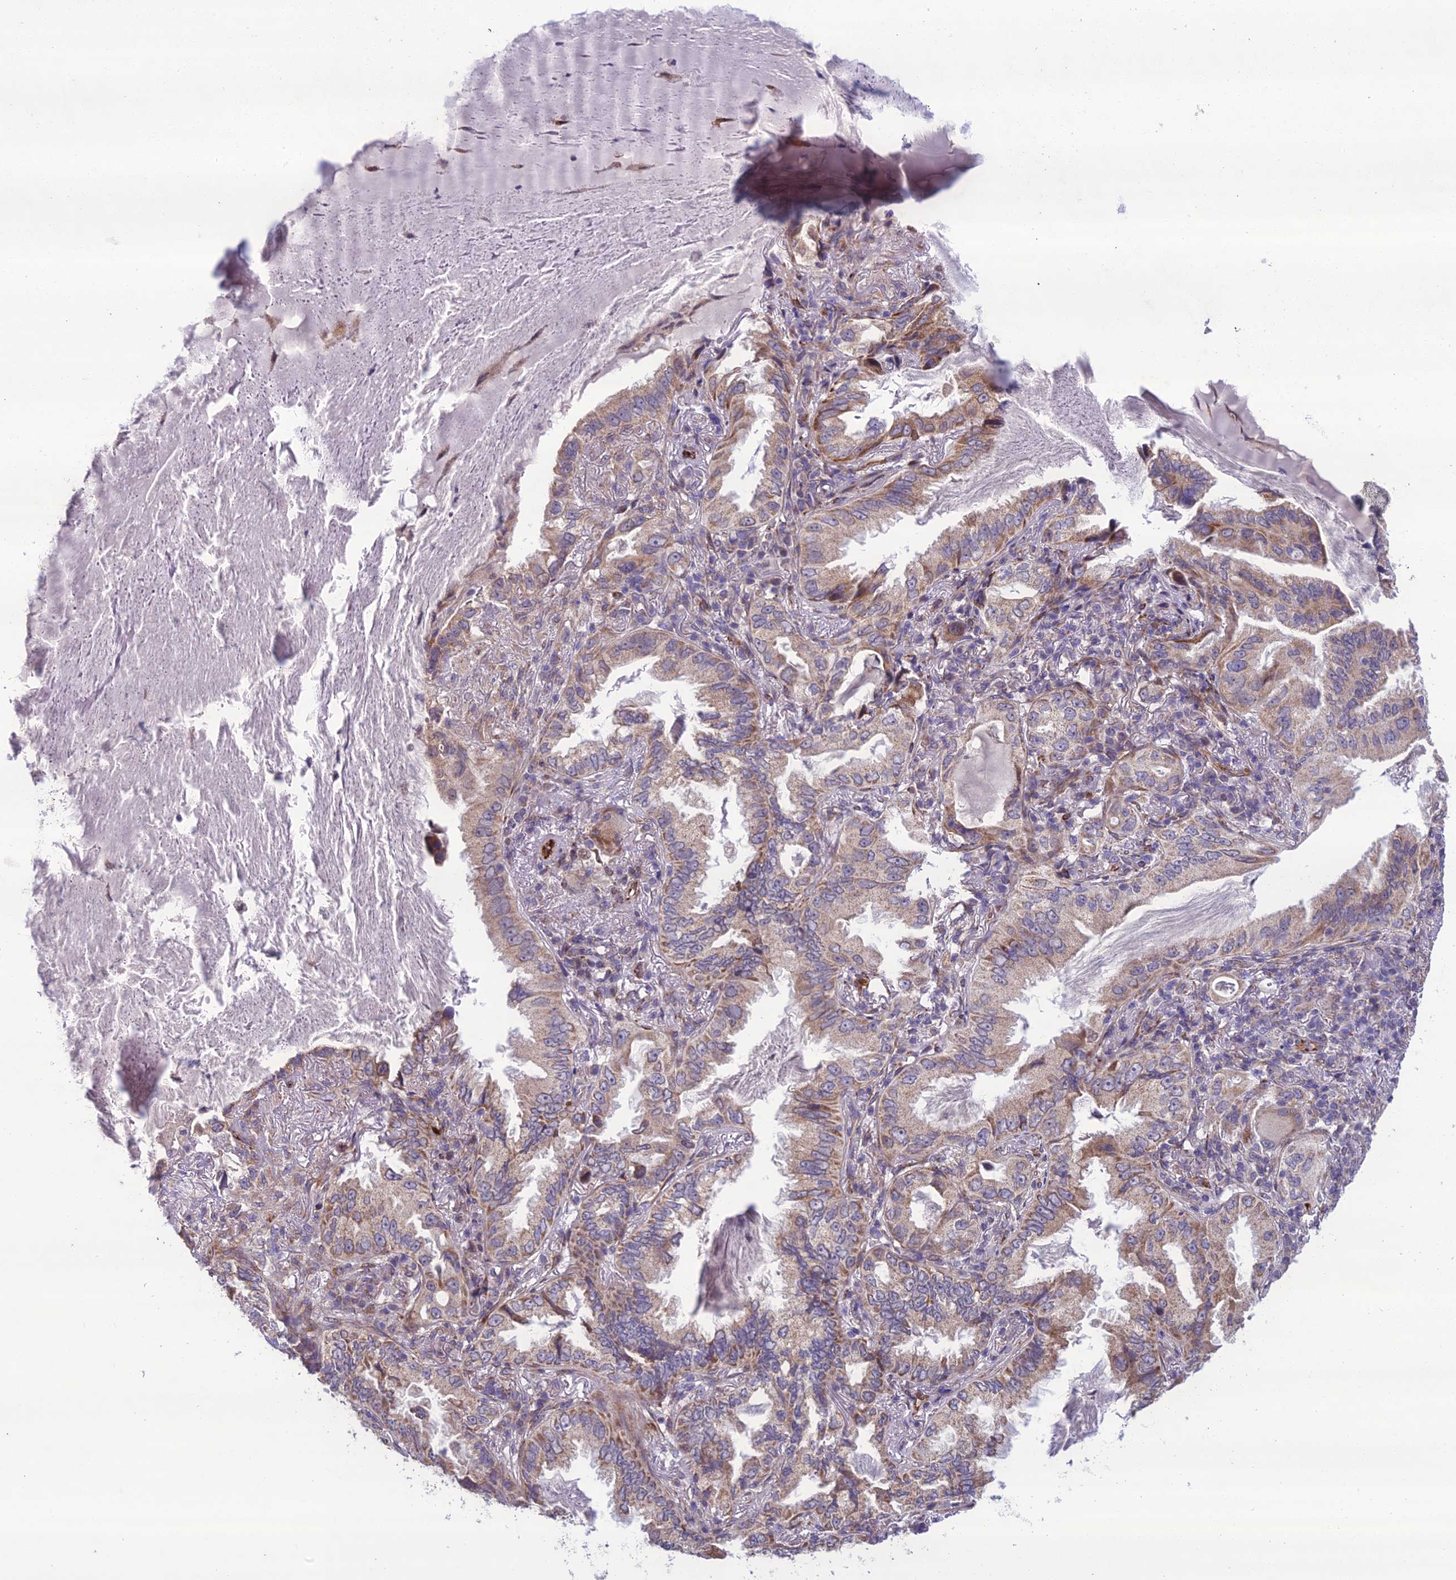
{"staining": {"intensity": "moderate", "quantity": "<25%", "location": "cytoplasmic/membranous"}, "tissue": "lung cancer", "cell_type": "Tumor cells", "image_type": "cancer", "snomed": [{"axis": "morphology", "description": "Adenocarcinoma, NOS"}, {"axis": "topography", "description": "Lung"}], "caption": "This photomicrograph reveals immunohistochemistry staining of human lung adenocarcinoma, with low moderate cytoplasmic/membranous staining in approximately <25% of tumor cells.", "gene": "NODAL", "patient": {"sex": "female", "age": 69}}